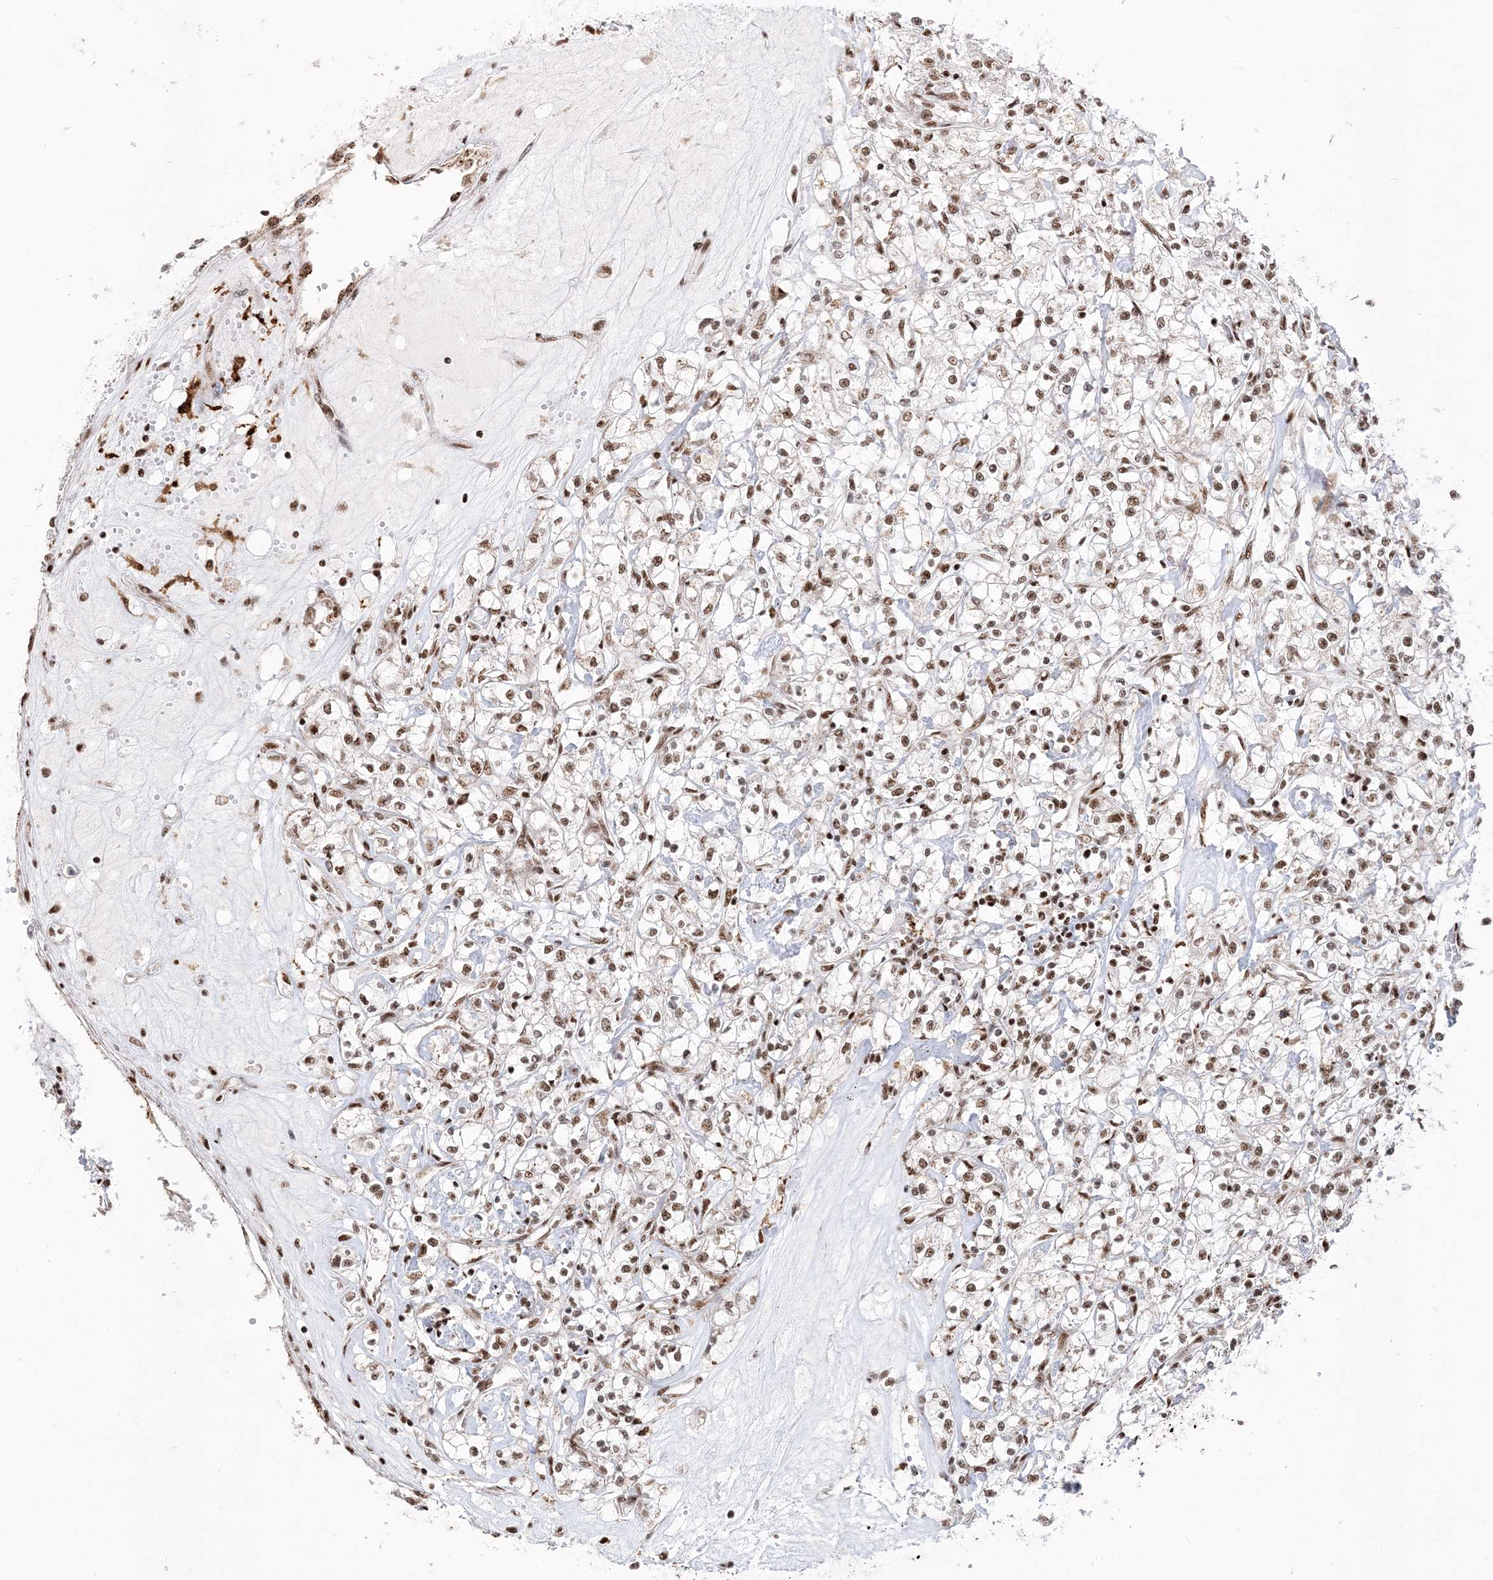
{"staining": {"intensity": "moderate", "quantity": ">75%", "location": "nuclear"}, "tissue": "renal cancer", "cell_type": "Tumor cells", "image_type": "cancer", "snomed": [{"axis": "morphology", "description": "Adenocarcinoma, NOS"}, {"axis": "topography", "description": "Kidney"}], "caption": "Tumor cells reveal medium levels of moderate nuclear expression in about >75% of cells in human renal cancer. Ihc stains the protein in brown and the nuclei are stained blue.", "gene": "RBM17", "patient": {"sex": "female", "age": 59}}